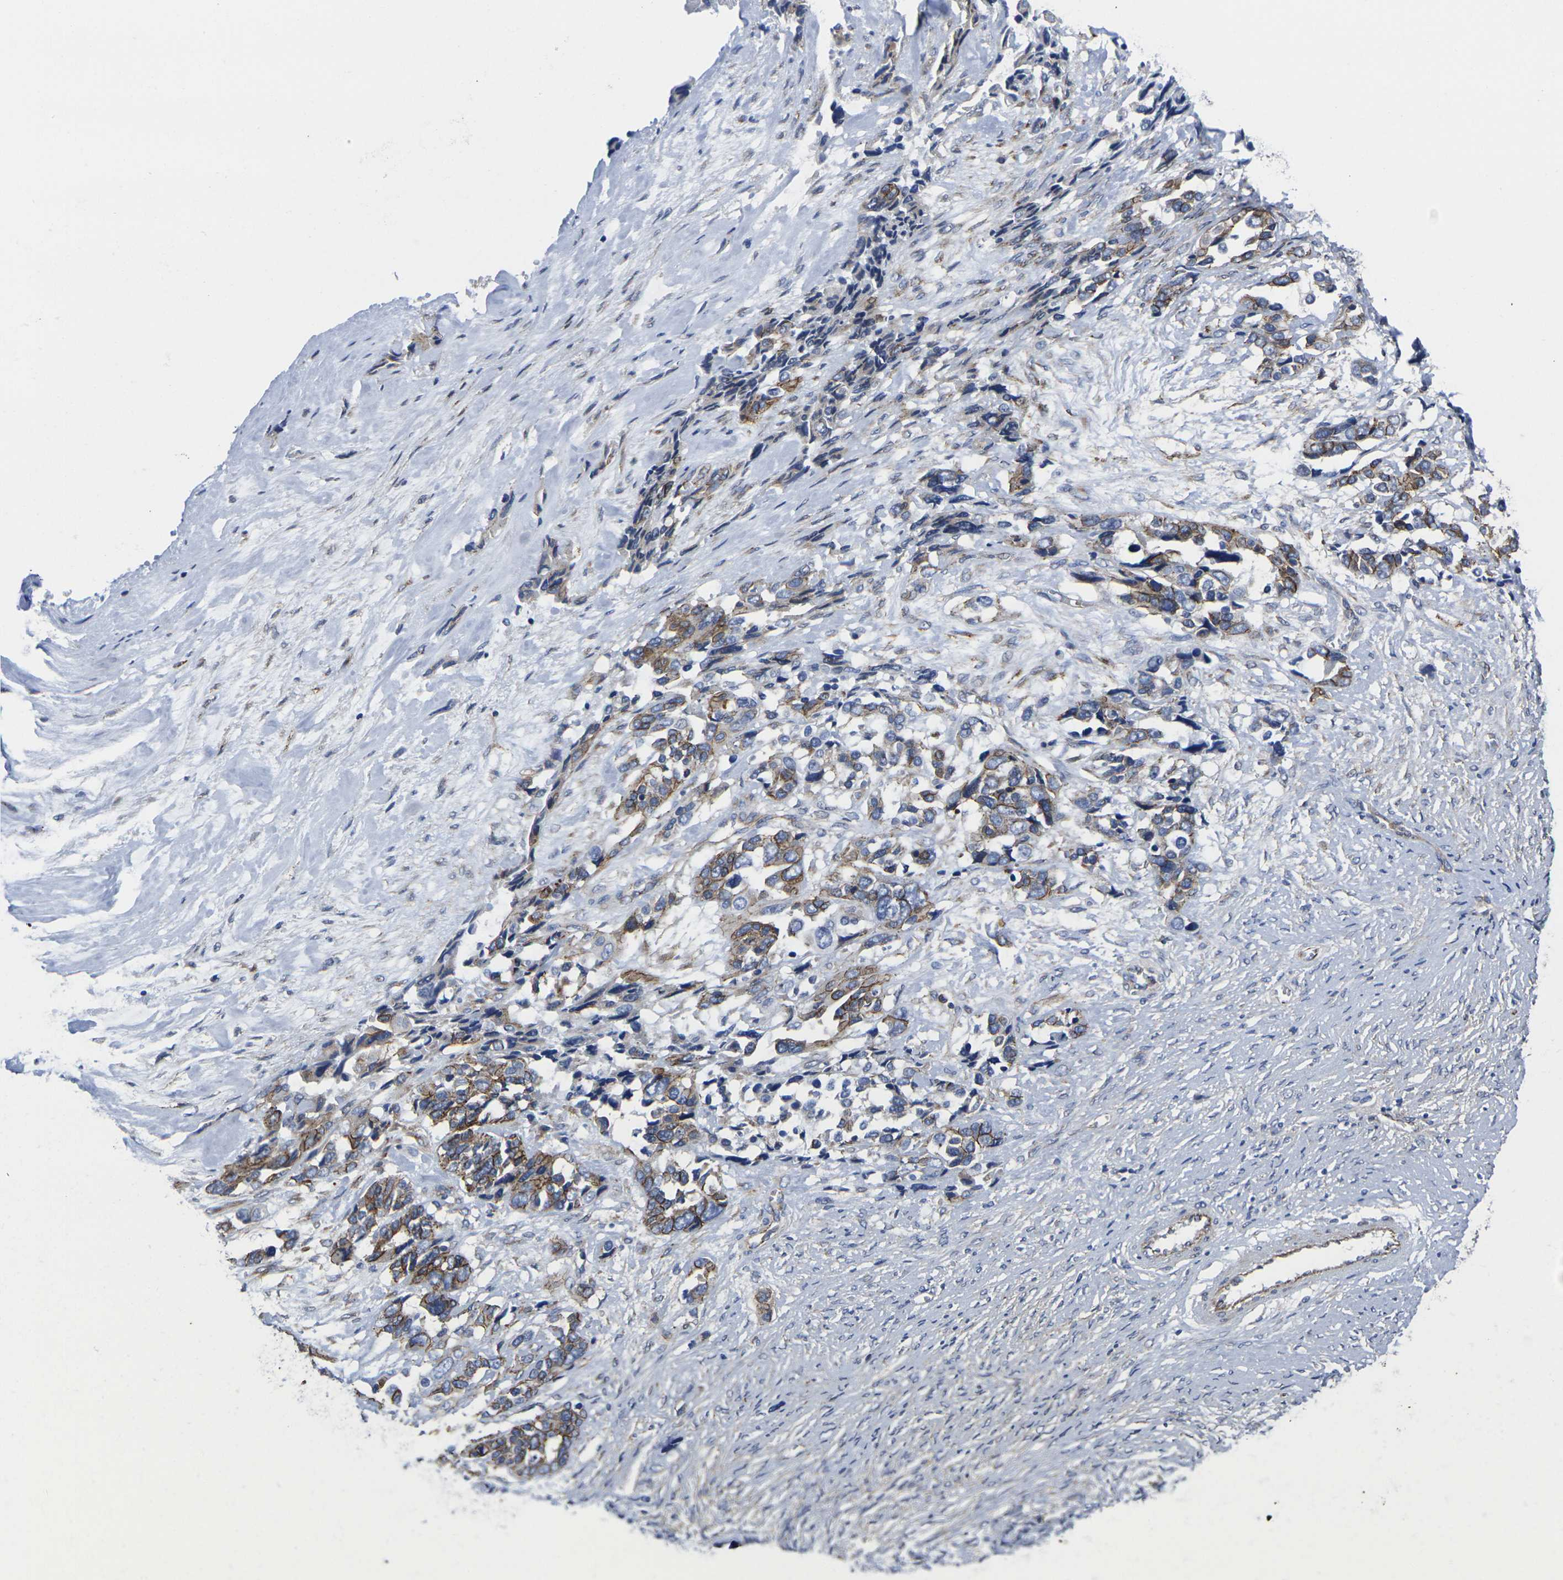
{"staining": {"intensity": "moderate", "quantity": ">75%", "location": "cytoplasmic/membranous"}, "tissue": "ovarian cancer", "cell_type": "Tumor cells", "image_type": "cancer", "snomed": [{"axis": "morphology", "description": "Cystadenocarcinoma, serous, NOS"}, {"axis": "topography", "description": "Ovary"}], "caption": "Protein expression analysis of ovarian serous cystadenocarcinoma reveals moderate cytoplasmic/membranous positivity in about >75% of tumor cells. The staining was performed using DAB (3,3'-diaminobenzidine) to visualize the protein expression in brown, while the nuclei were stained in blue with hematoxylin (Magnification: 20x).", "gene": "NUMB", "patient": {"sex": "female", "age": 44}}